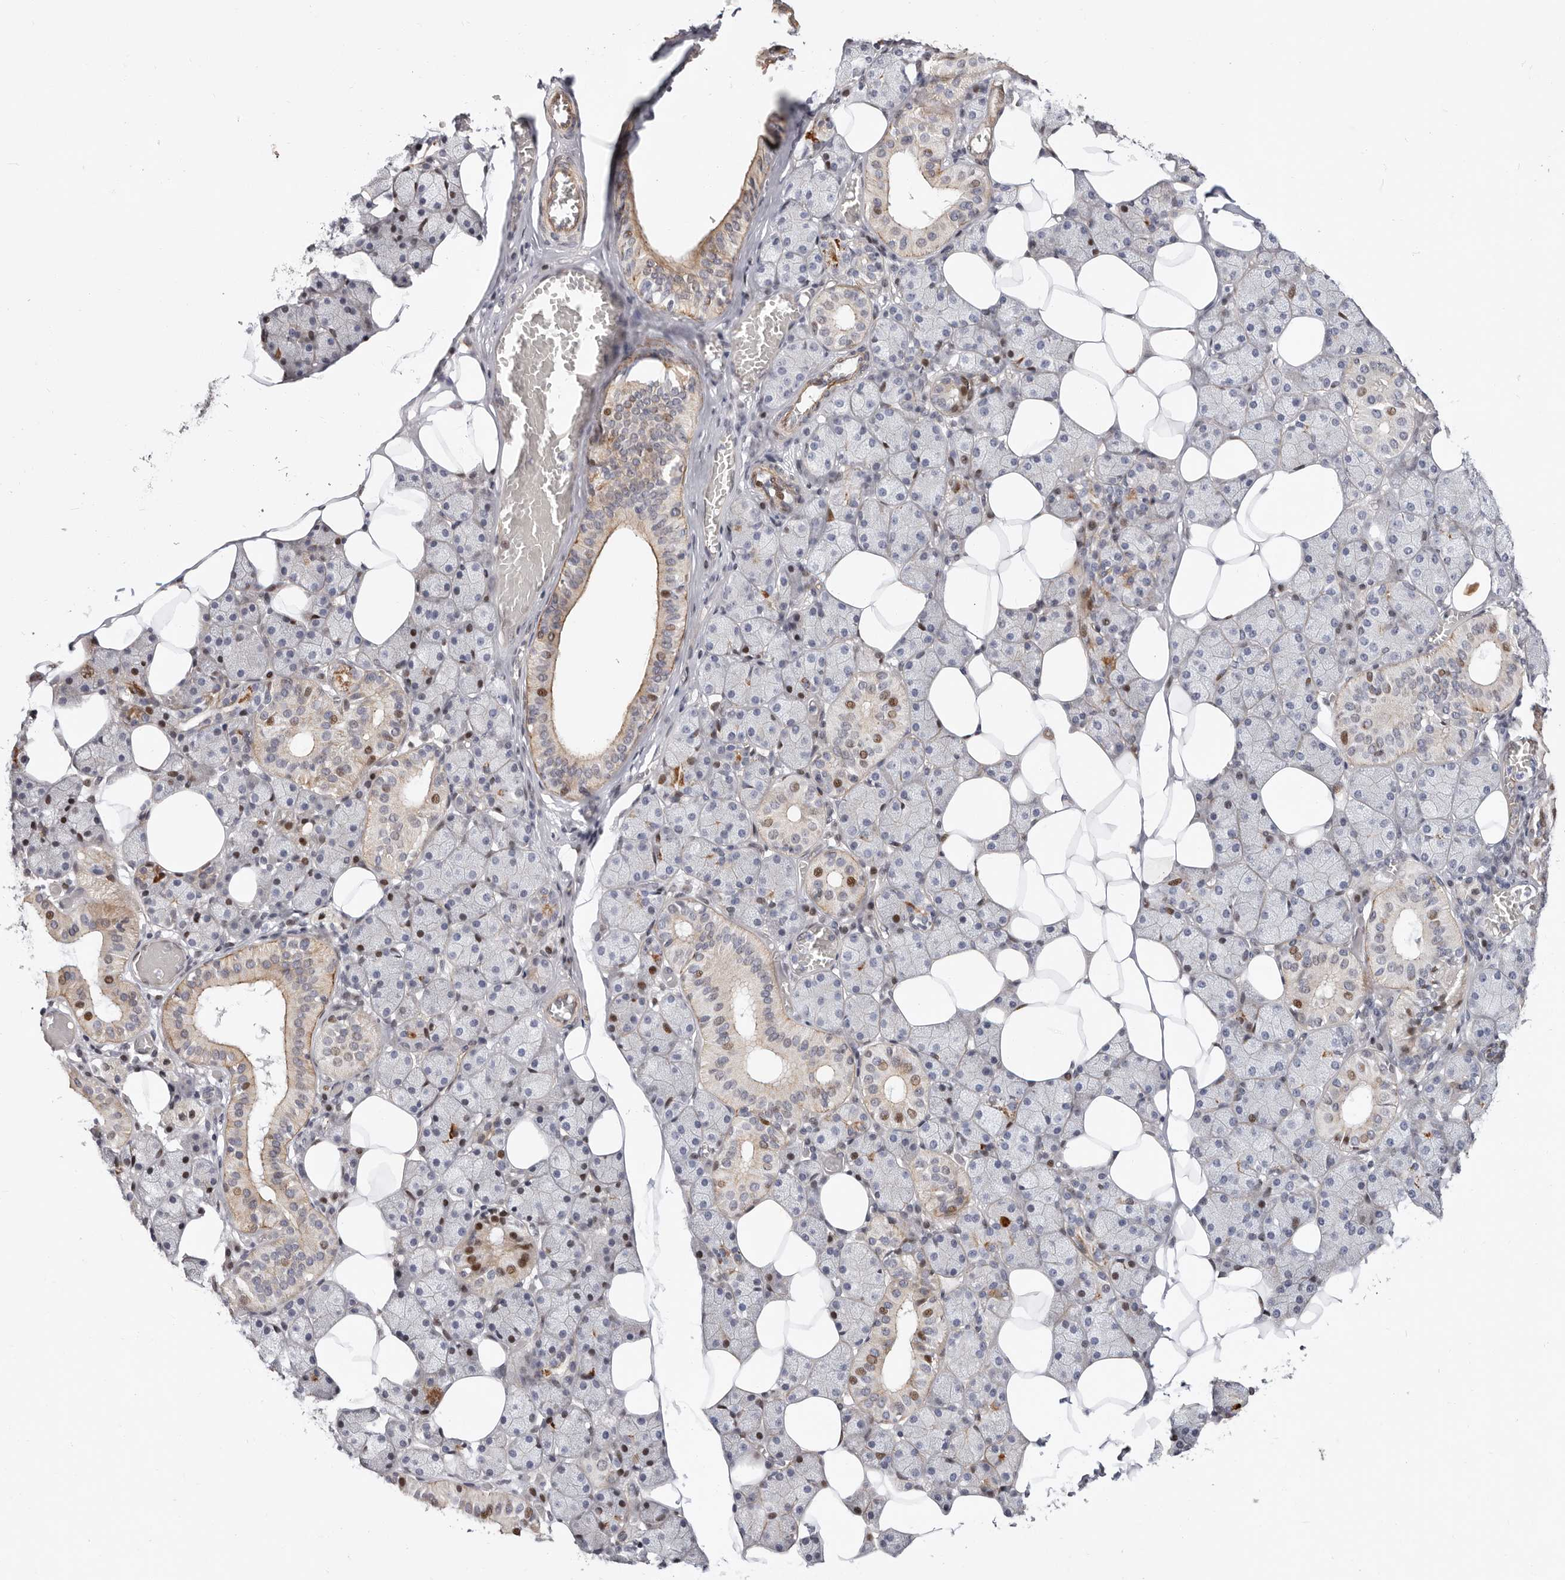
{"staining": {"intensity": "strong", "quantity": "<25%", "location": "cytoplasmic/membranous,nuclear"}, "tissue": "salivary gland", "cell_type": "Glandular cells", "image_type": "normal", "snomed": [{"axis": "morphology", "description": "Normal tissue, NOS"}, {"axis": "topography", "description": "Salivary gland"}], "caption": "DAB (3,3'-diaminobenzidine) immunohistochemical staining of benign human salivary gland demonstrates strong cytoplasmic/membranous,nuclear protein staining in approximately <25% of glandular cells.", "gene": "EPHX3", "patient": {"sex": "female", "age": 33}}